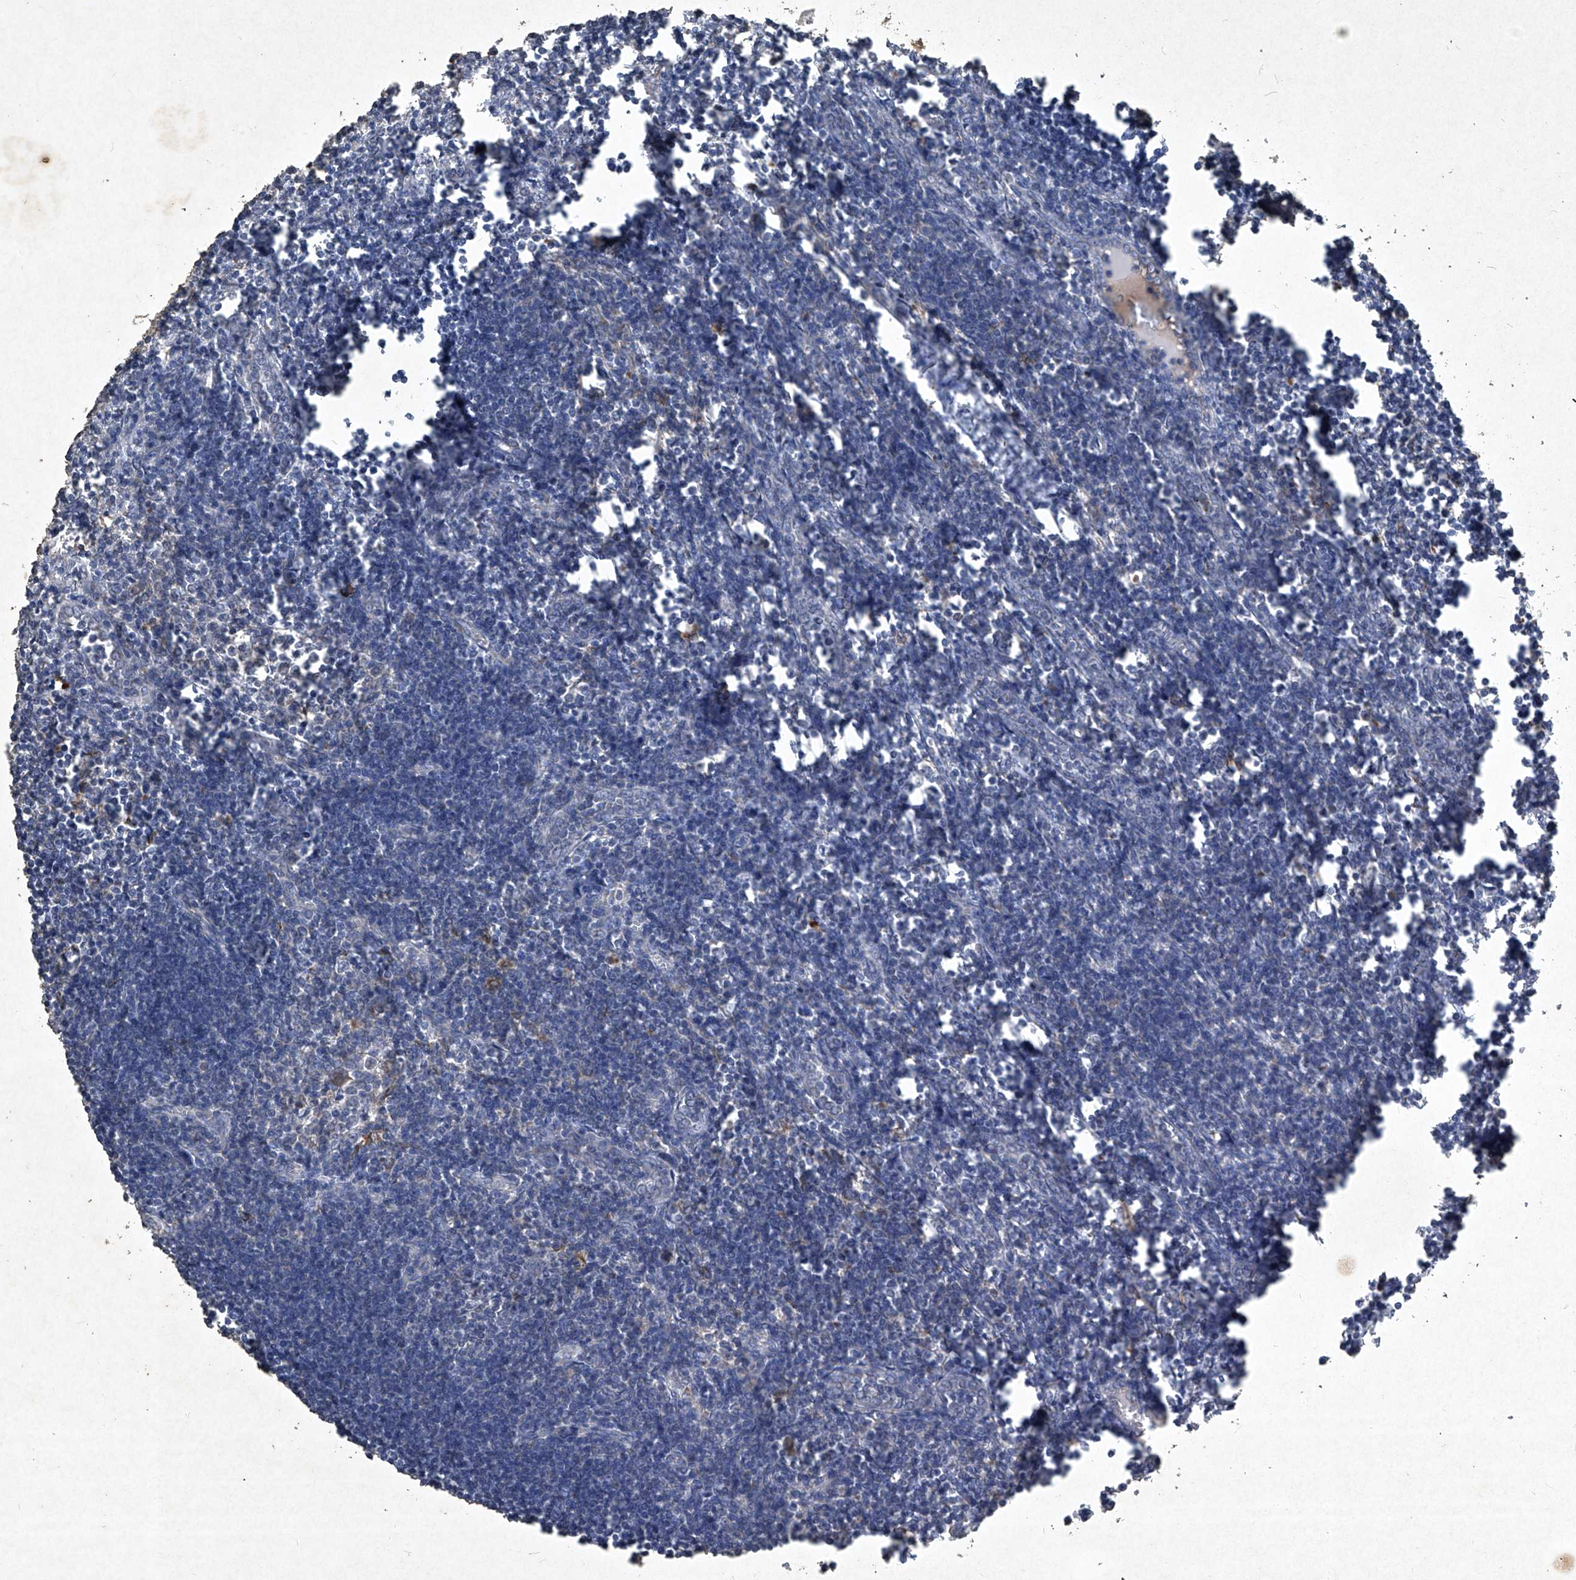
{"staining": {"intensity": "strong", "quantity": "<25%", "location": "cytoplasmic/membranous"}, "tissue": "lymph node", "cell_type": "Germinal center cells", "image_type": "normal", "snomed": [{"axis": "morphology", "description": "Normal tissue, NOS"}, {"axis": "morphology", "description": "Malignant melanoma, Metastatic site"}, {"axis": "topography", "description": "Lymph node"}], "caption": "Immunohistochemistry (DAB) staining of unremarkable lymph node displays strong cytoplasmic/membranous protein expression in approximately <25% of germinal center cells.", "gene": "MED16", "patient": {"sex": "male", "age": 41}}